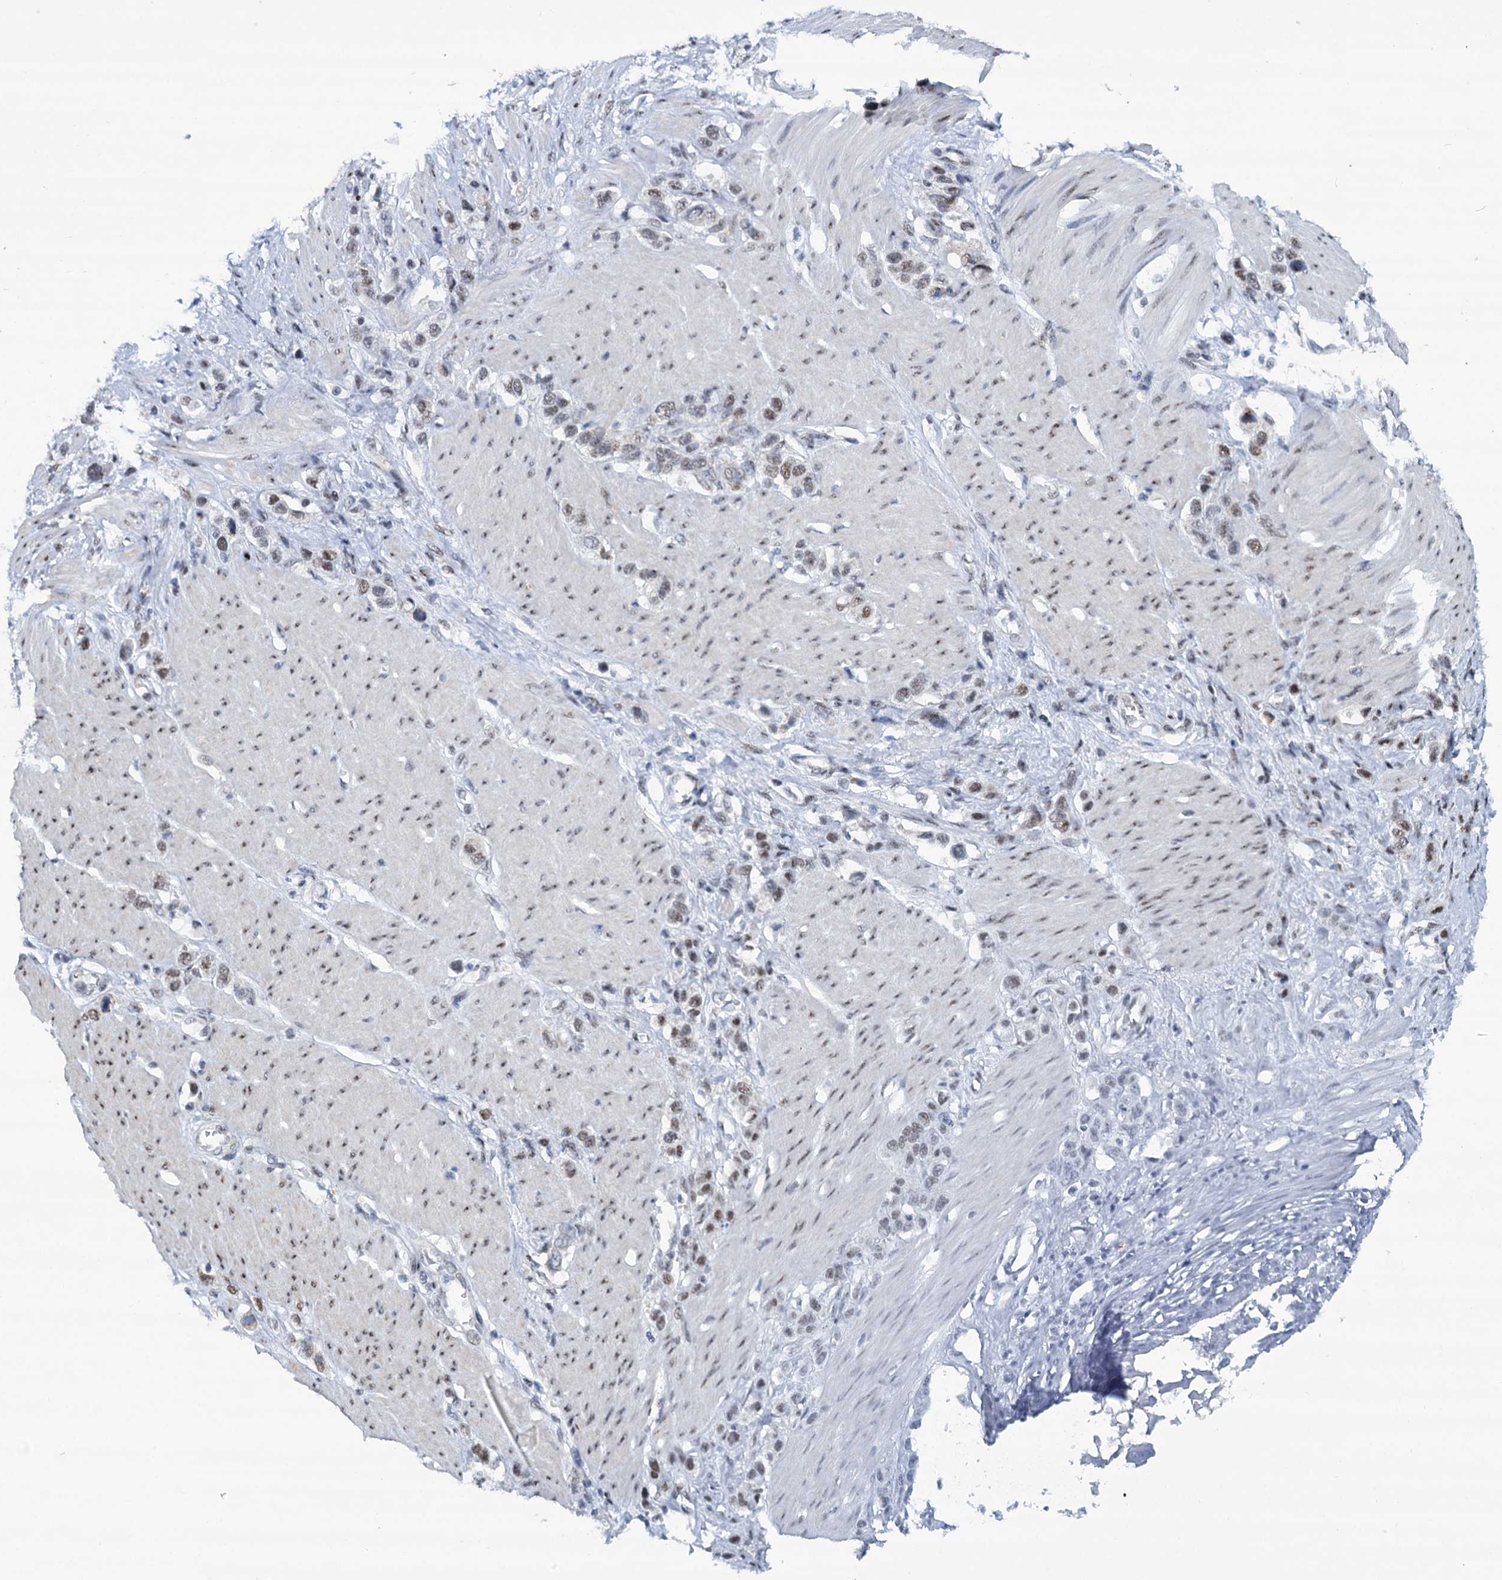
{"staining": {"intensity": "moderate", "quantity": "25%-75%", "location": "nuclear"}, "tissue": "stomach cancer", "cell_type": "Tumor cells", "image_type": "cancer", "snomed": [{"axis": "morphology", "description": "Adenocarcinoma, NOS"}, {"axis": "morphology", "description": "Adenocarcinoma, High grade"}, {"axis": "topography", "description": "Stomach, upper"}, {"axis": "topography", "description": "Stomach, lower"}], "caption": "This image shows immunohistochemistry (IHC) staining of stomach cancer, with medium moderate nuclear staining in approximately 25%-75% of tumor cells.", "gene": "SREK1", "patient": {"sex": "female", "age": 65}}